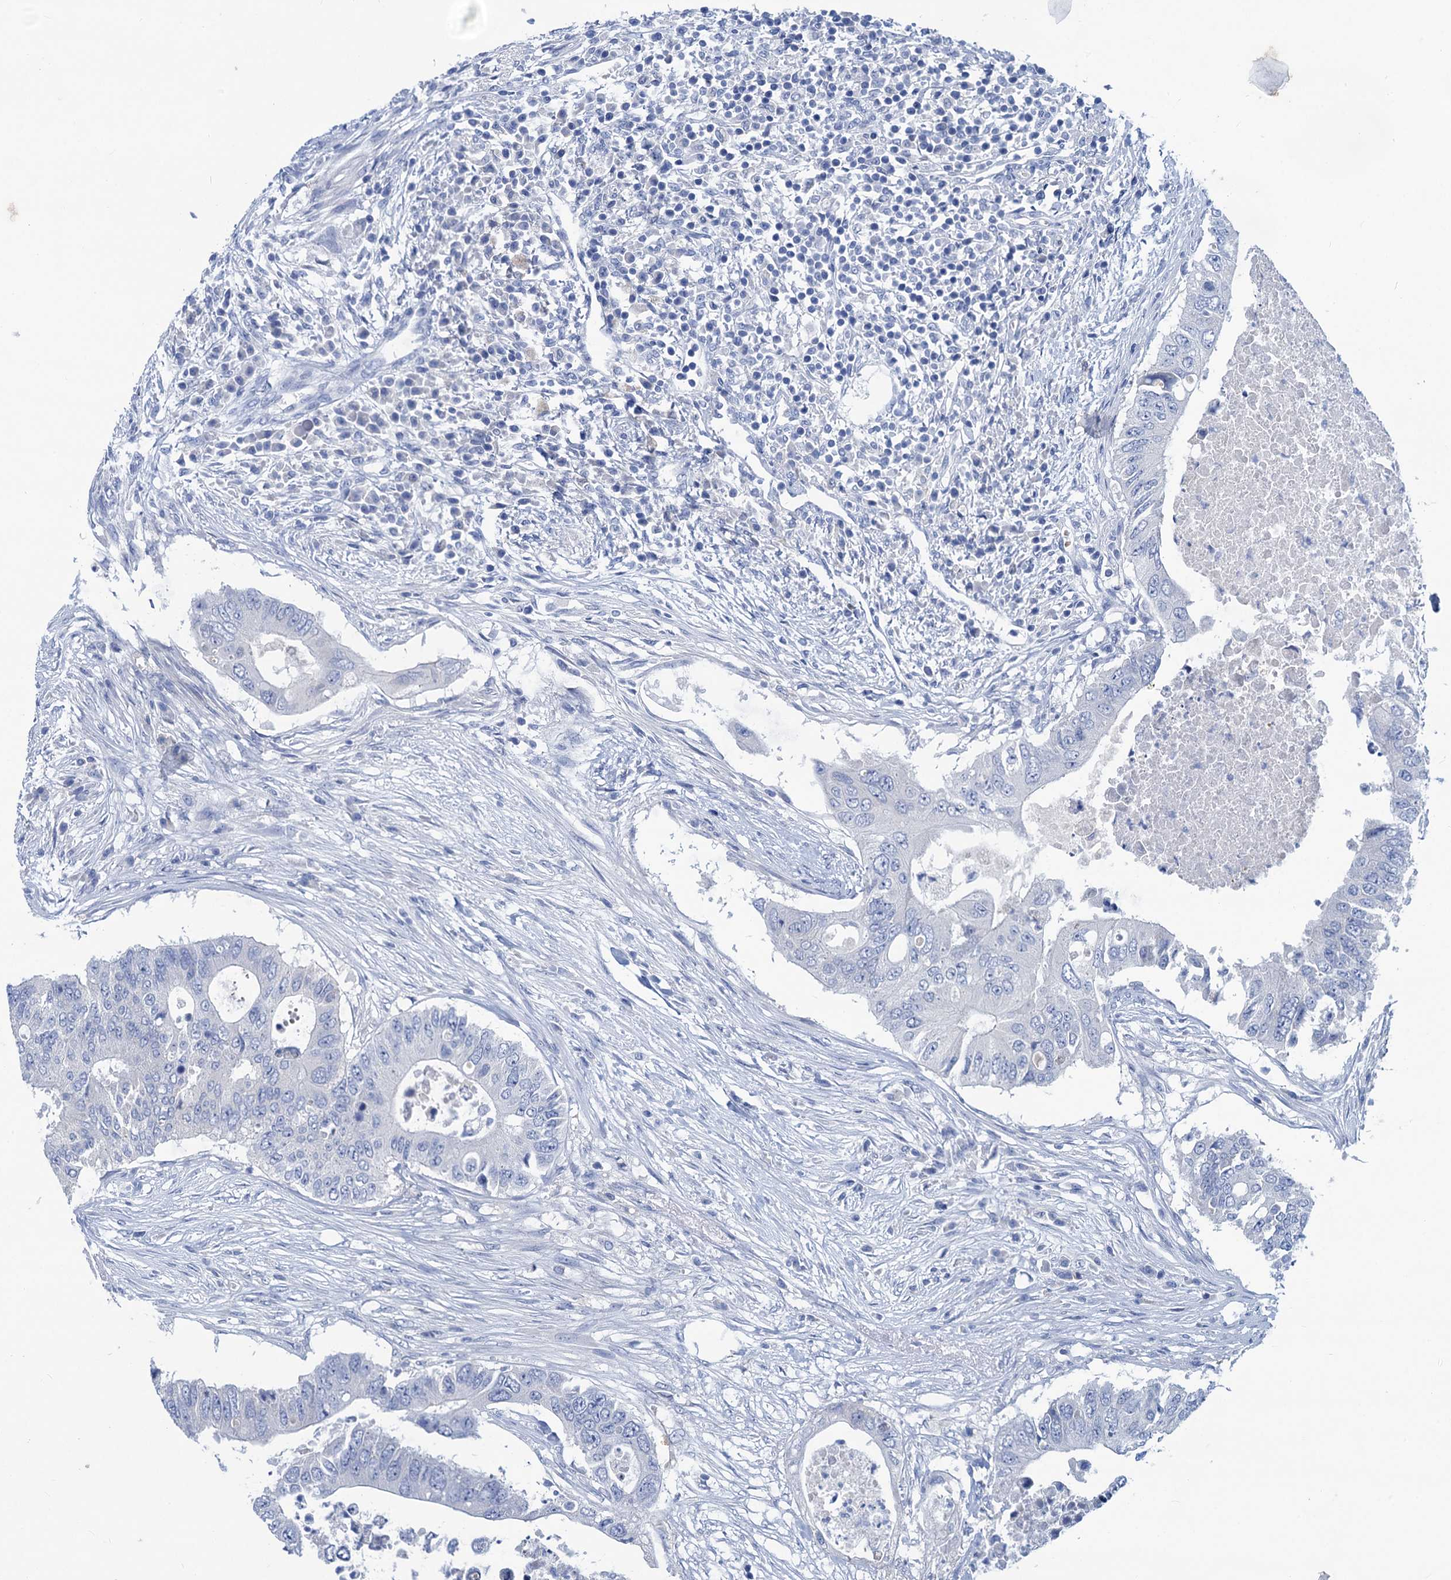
{"staining": {"intensity": "negative", "quantity": "none", "location": "none"}, "tissue": "colorectal cancer", "cell_type": "Tumor cells", "image_type": "cancer", "snomed": [{"axis": "morphology", "description": "Adenocarcinoma, NOS"}, {"axis": "topography", "description": "Colon"}], "caption": "IHC of colorectal cancer (adenocarcinoma) displays no expression in tumor cells.", "gene": "RTKN2", "patient": {"sex": "male", "age": 71}}